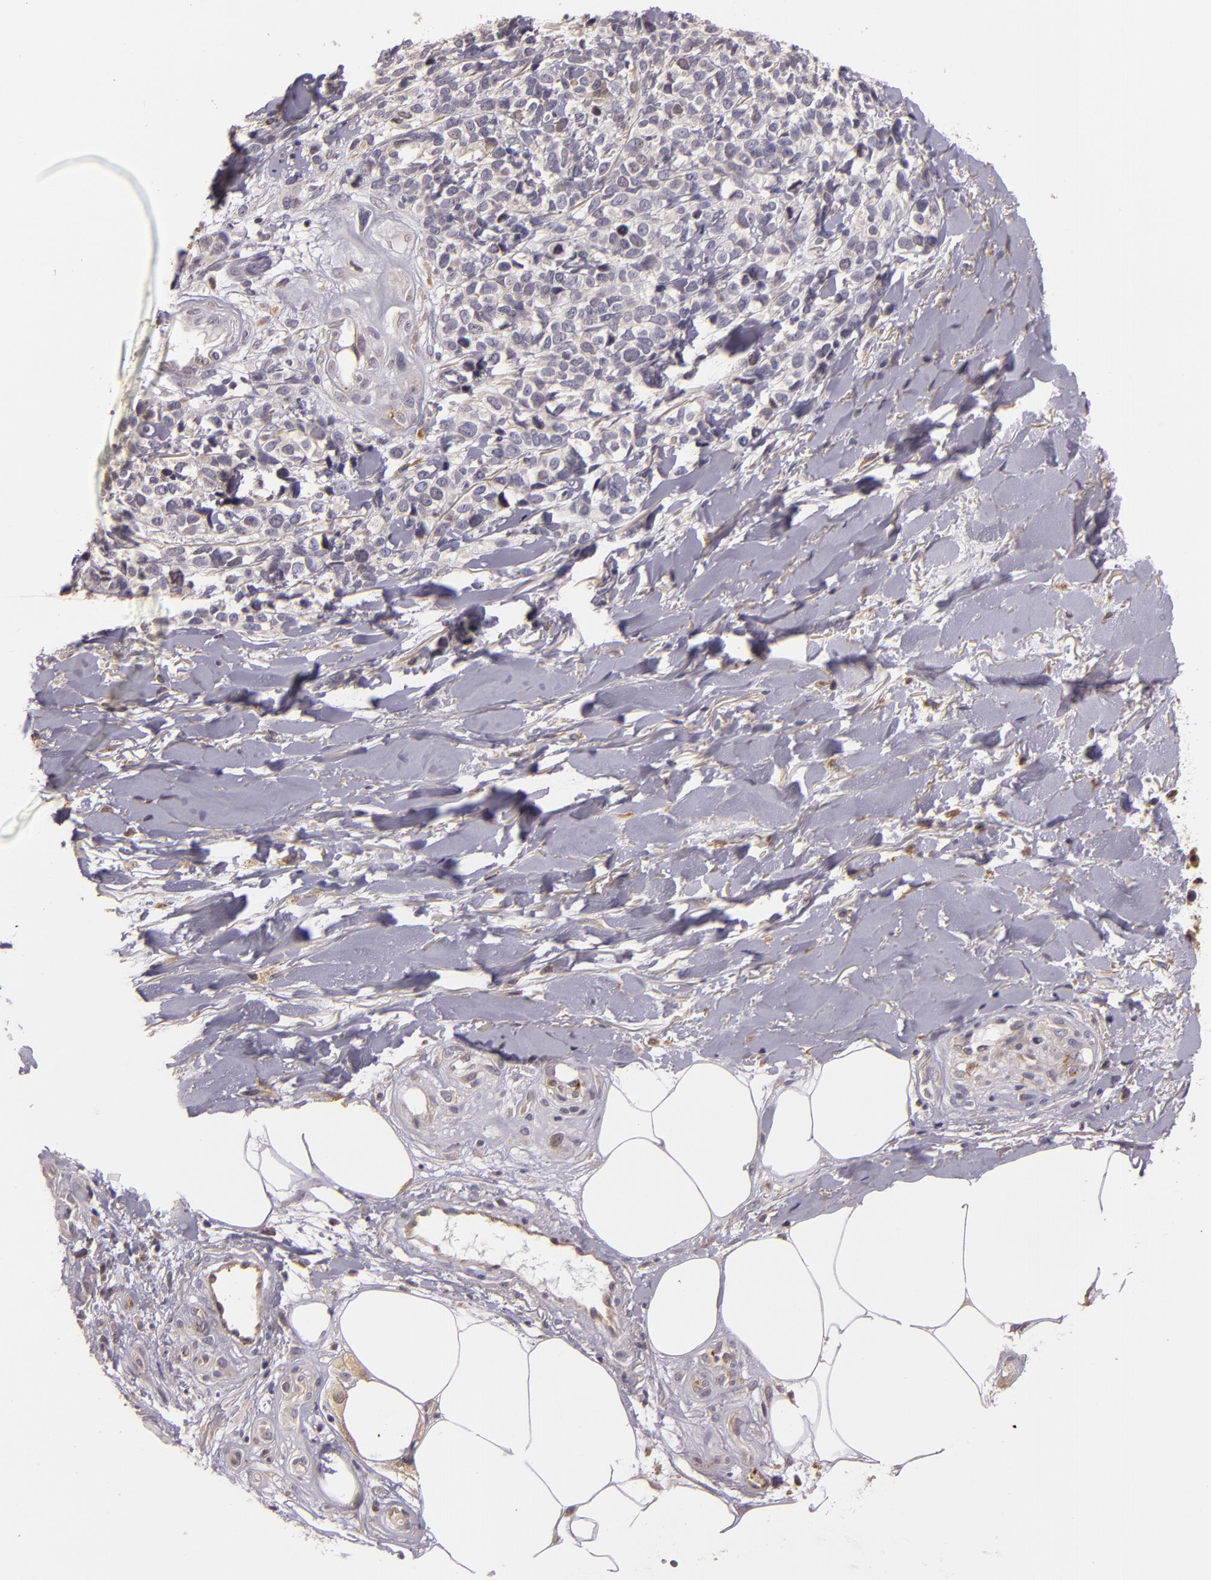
{"staining": {"intensity": "negative", "quantity": "none", "location": "none"}, "tissue": "melanoma", "cell_type": "Tumor cells", "image_type": "cancer", "snomed": [{"axis": "morphology", "description": "Malignant melanoma, NOS"}, {"axis": "topography", "description": "Skin"}], "caption": "A photomicrograph of human melanoma is negative for staining in tumor cells.", "gene": "SYTL4", "patient": {"sex": "female", "age": 85}}